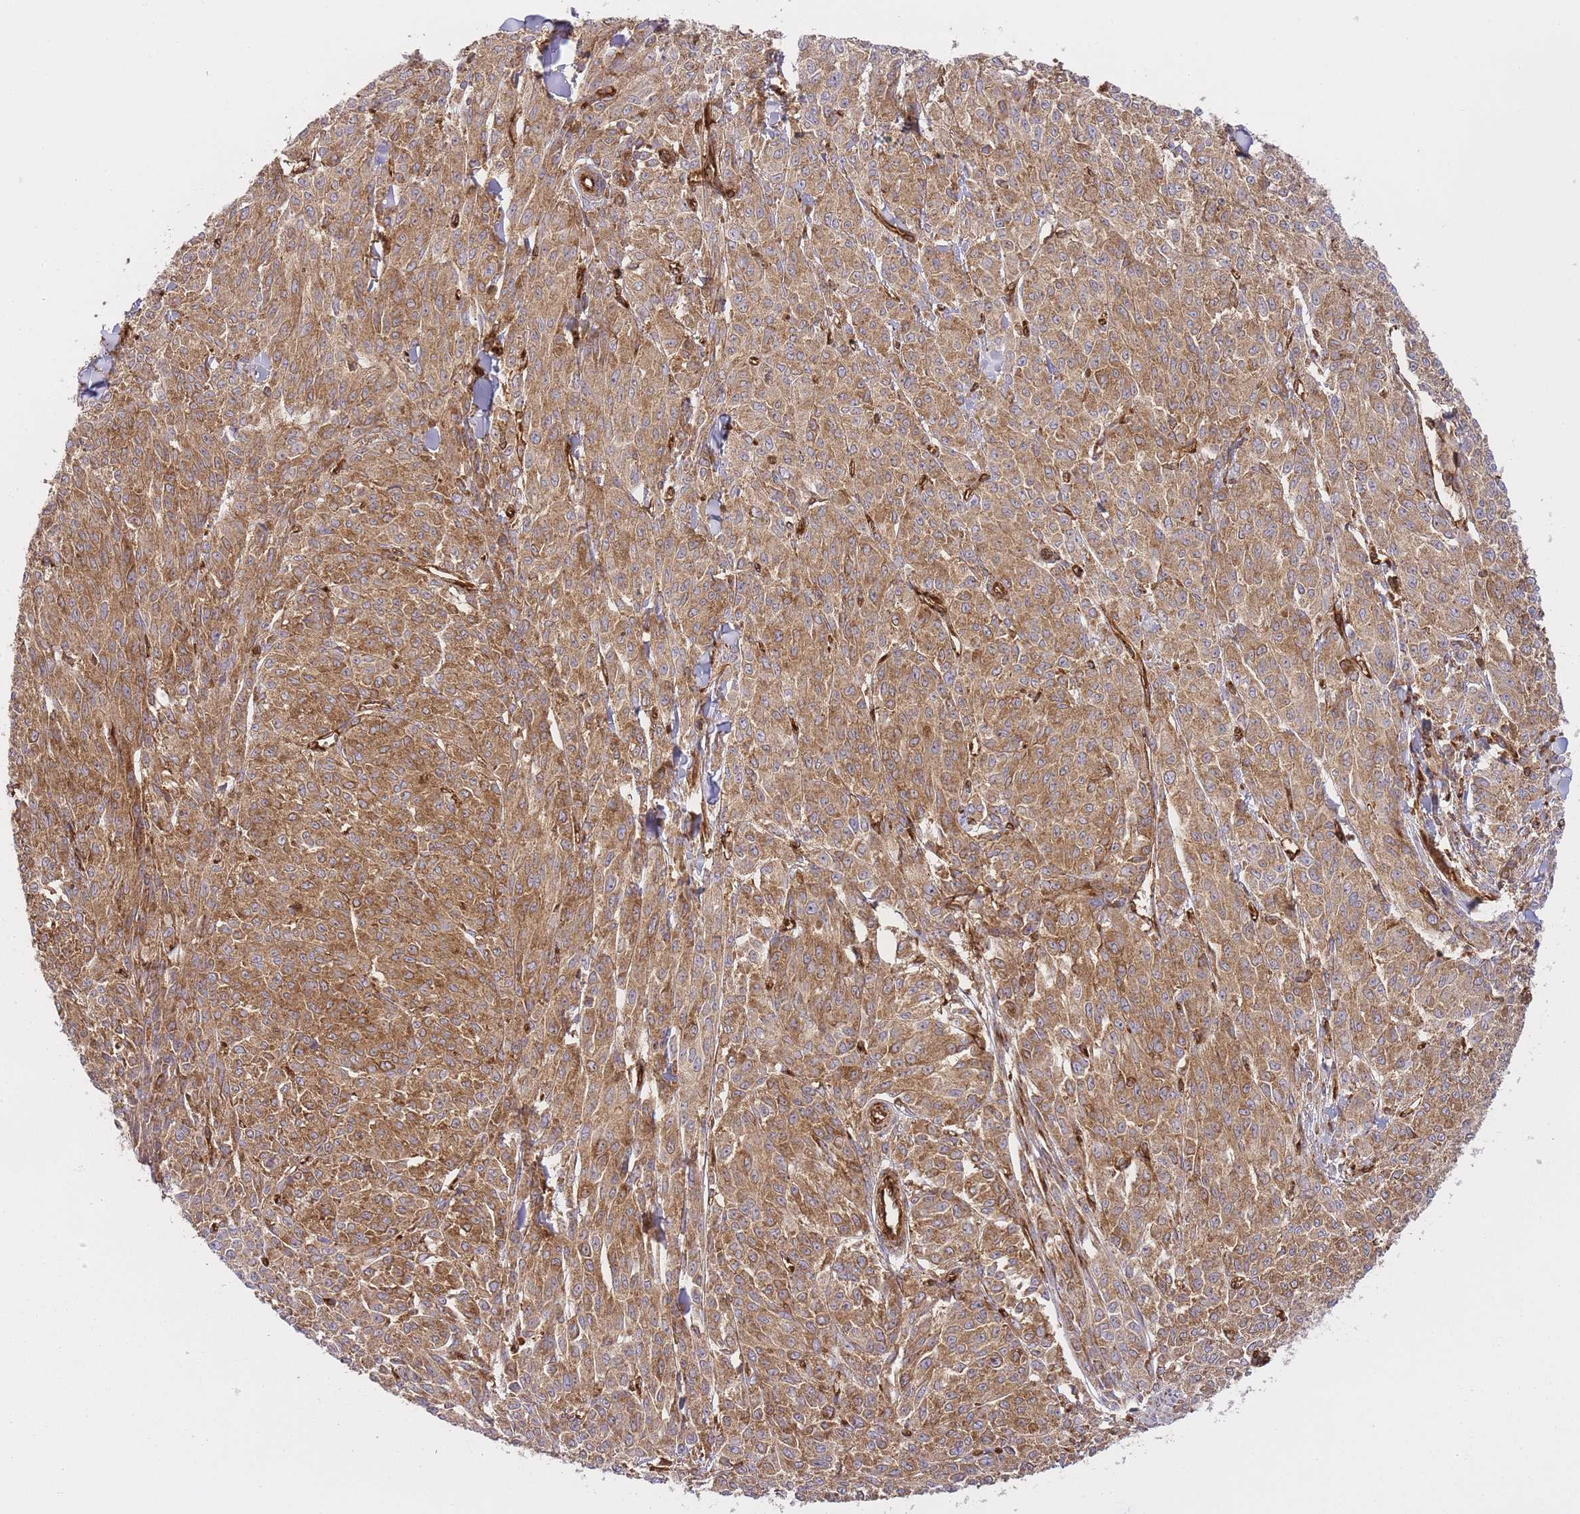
{"staining": {"intensity": "moderate", "quantity": ">75%", "location": "cytoplasmic/membranous"}, "tissue": "melanoma", "cell_type": "Tumor cells", "image_type": "cancer", "snomed": [{"axis": "morphology", "description": "Malignant melanoma, NOS"}, {"axis": "topography", "description": "Skin"}], "caption": "Immunohistochemical staining of human malignant melanoma demonstrates medium levels of moderate cytoplasmic/membranous protein expression in about >75% of tumor cells. The staining was performed using DAB to visualize the protein expression in brown, while the nuclei were stained in blue with hematoxylin (Magnification: 20x).", "gene": "MSN", "patient": {"sex": "female", "age": 52}}